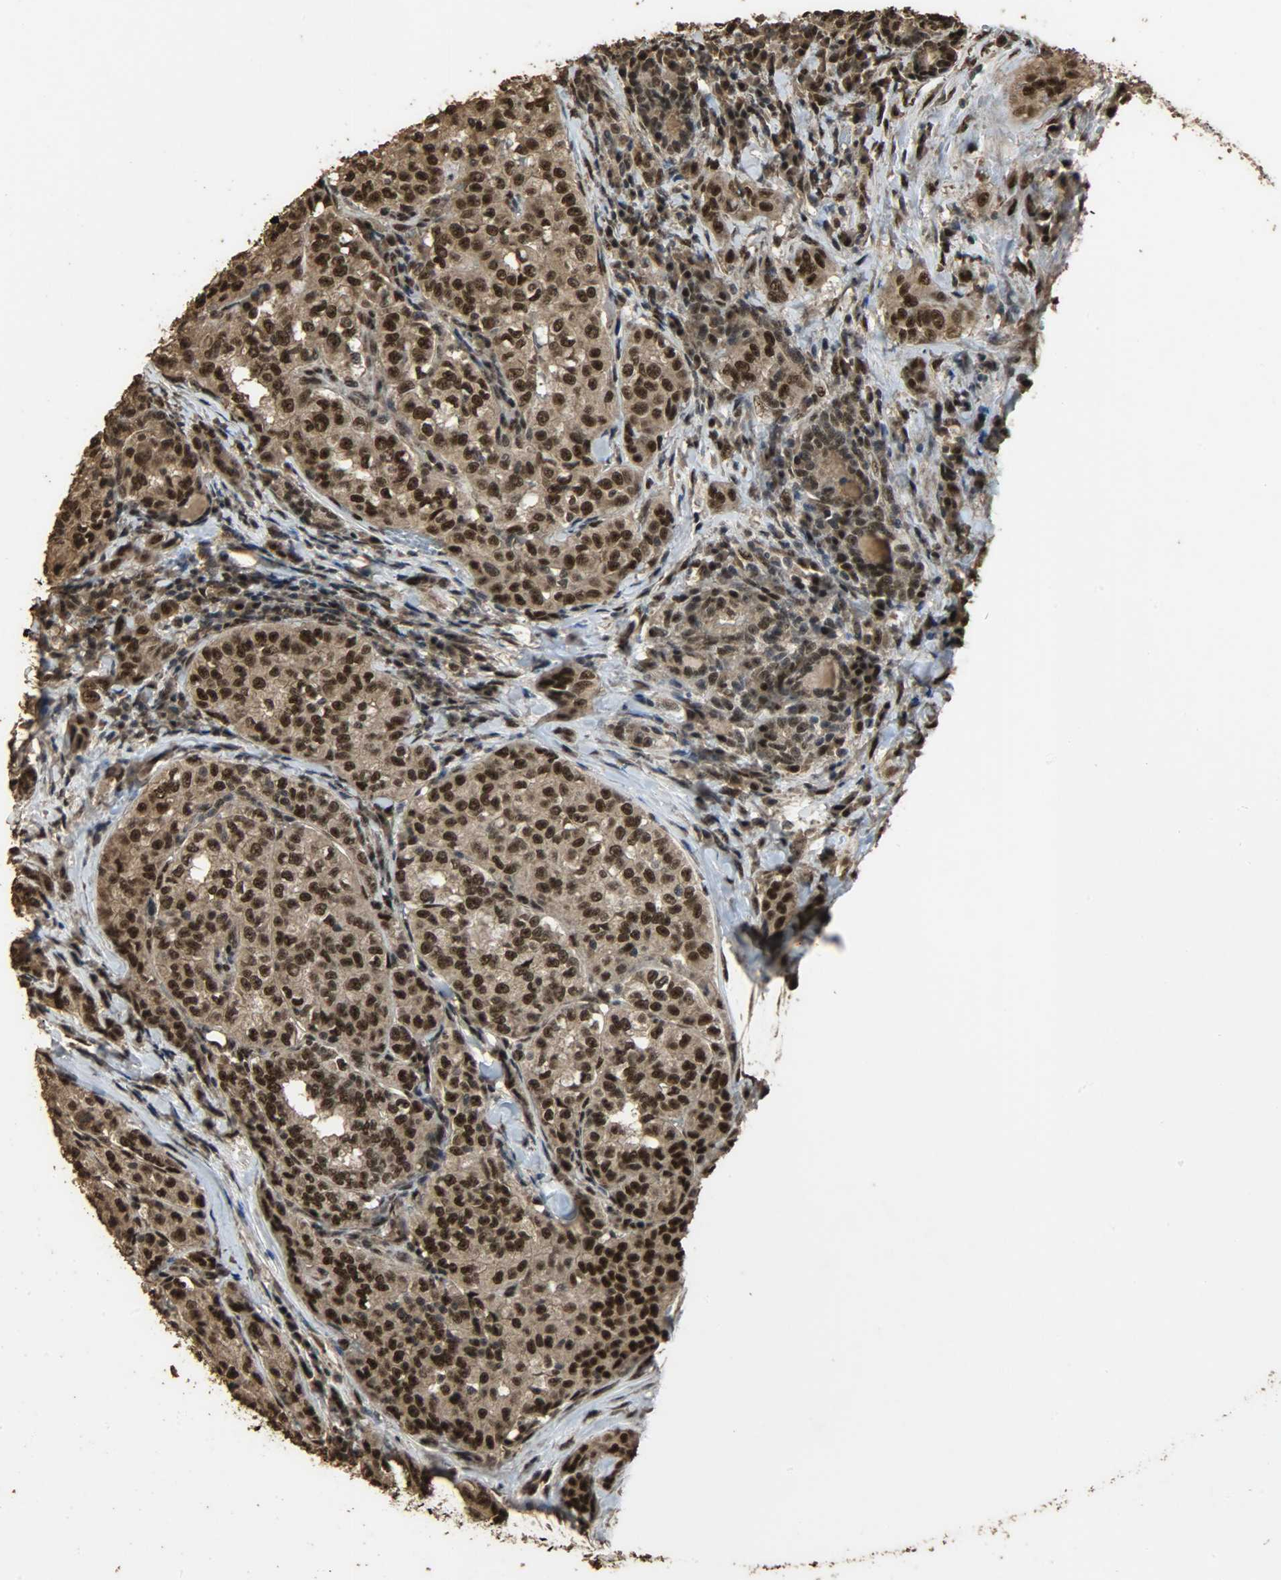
{"staining": {"intensity": "strong", "quantity": ">75%", "location": "cytoplasmic/membranous,nuclear"}, "tissue": "thyroid cancer", "cell_type": "Tumor cells", "image_type": "cancer", "snomed": [{"axis": "morphology", "description": "Papillary adenocarcinoma, NOS"}, {"axis": "topography", "description": "Thyroid gland"}], "caption": "Strong cytoplasmic/membranous and nuclear staining for a protein is identified in approximately >75% of tumor cells of thyroid cancer using immunohistochemistry.", "gene": "CCNT2", "patient": {"sex": "female", "age": 30}}